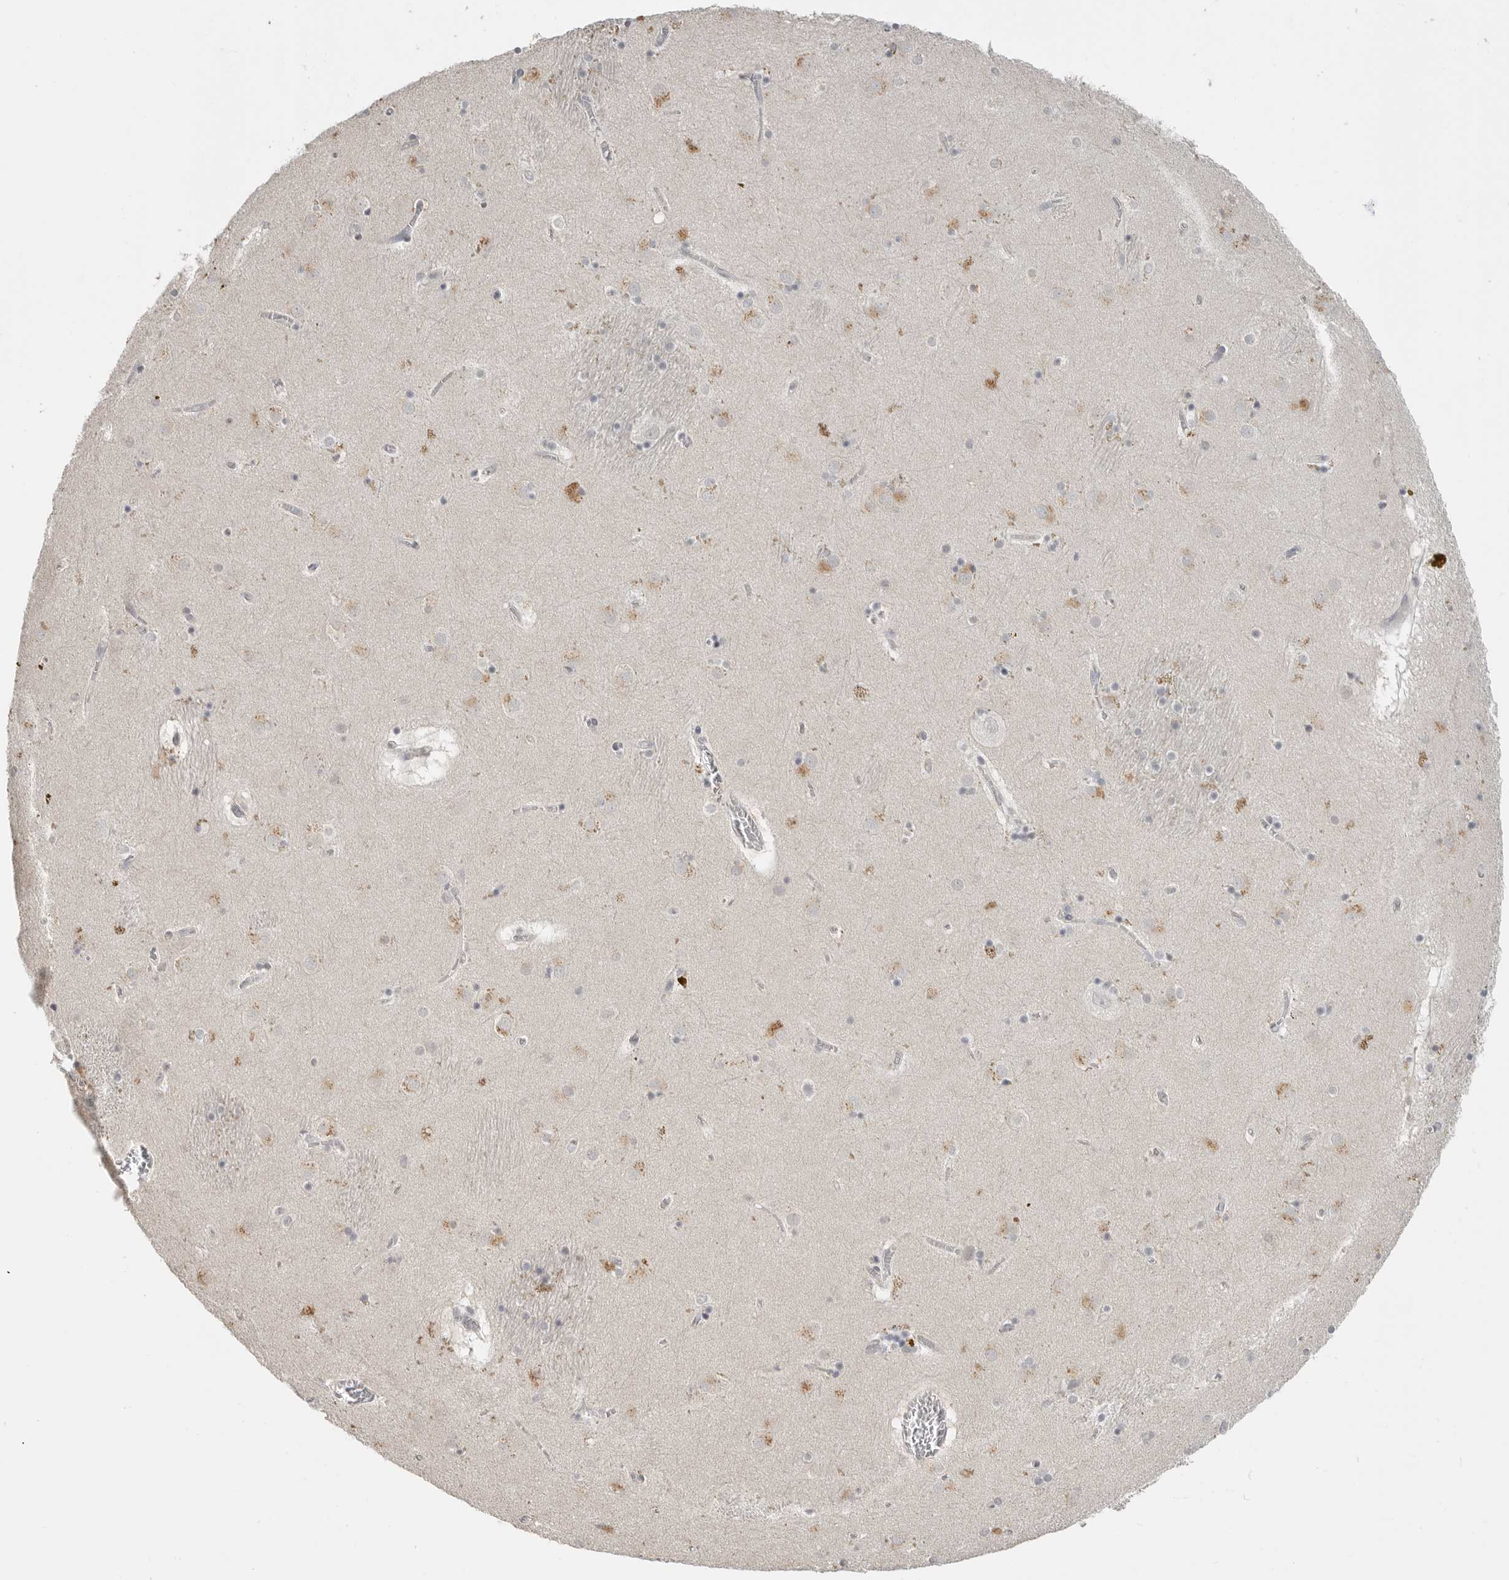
{"staining": {"intensity": "negative", "quantity": "none", "location": "none"}, "tissue": "caudate", "cell_type": "Glial cells", "image_type": "normal", "snomed": [{"axis": "morphology", "description": "Normal tissue, NOS"}, {"axis": "topography", "description": "Lateral ventricle wall"}], "caption": "Immunohistochemistry histopathology image of normal caudate: human caudate stained with DAB (3,3'-diaminobenzidine) shows no significant protein expression in glial cells. The staining was performed using DAB to visualize the protein expression in brown, while the nuclei were stained in blue with hematoxylin (Magnification: 20x).", "gene": "FOXP3", "patient": {"sex": "male", "age": 70}}